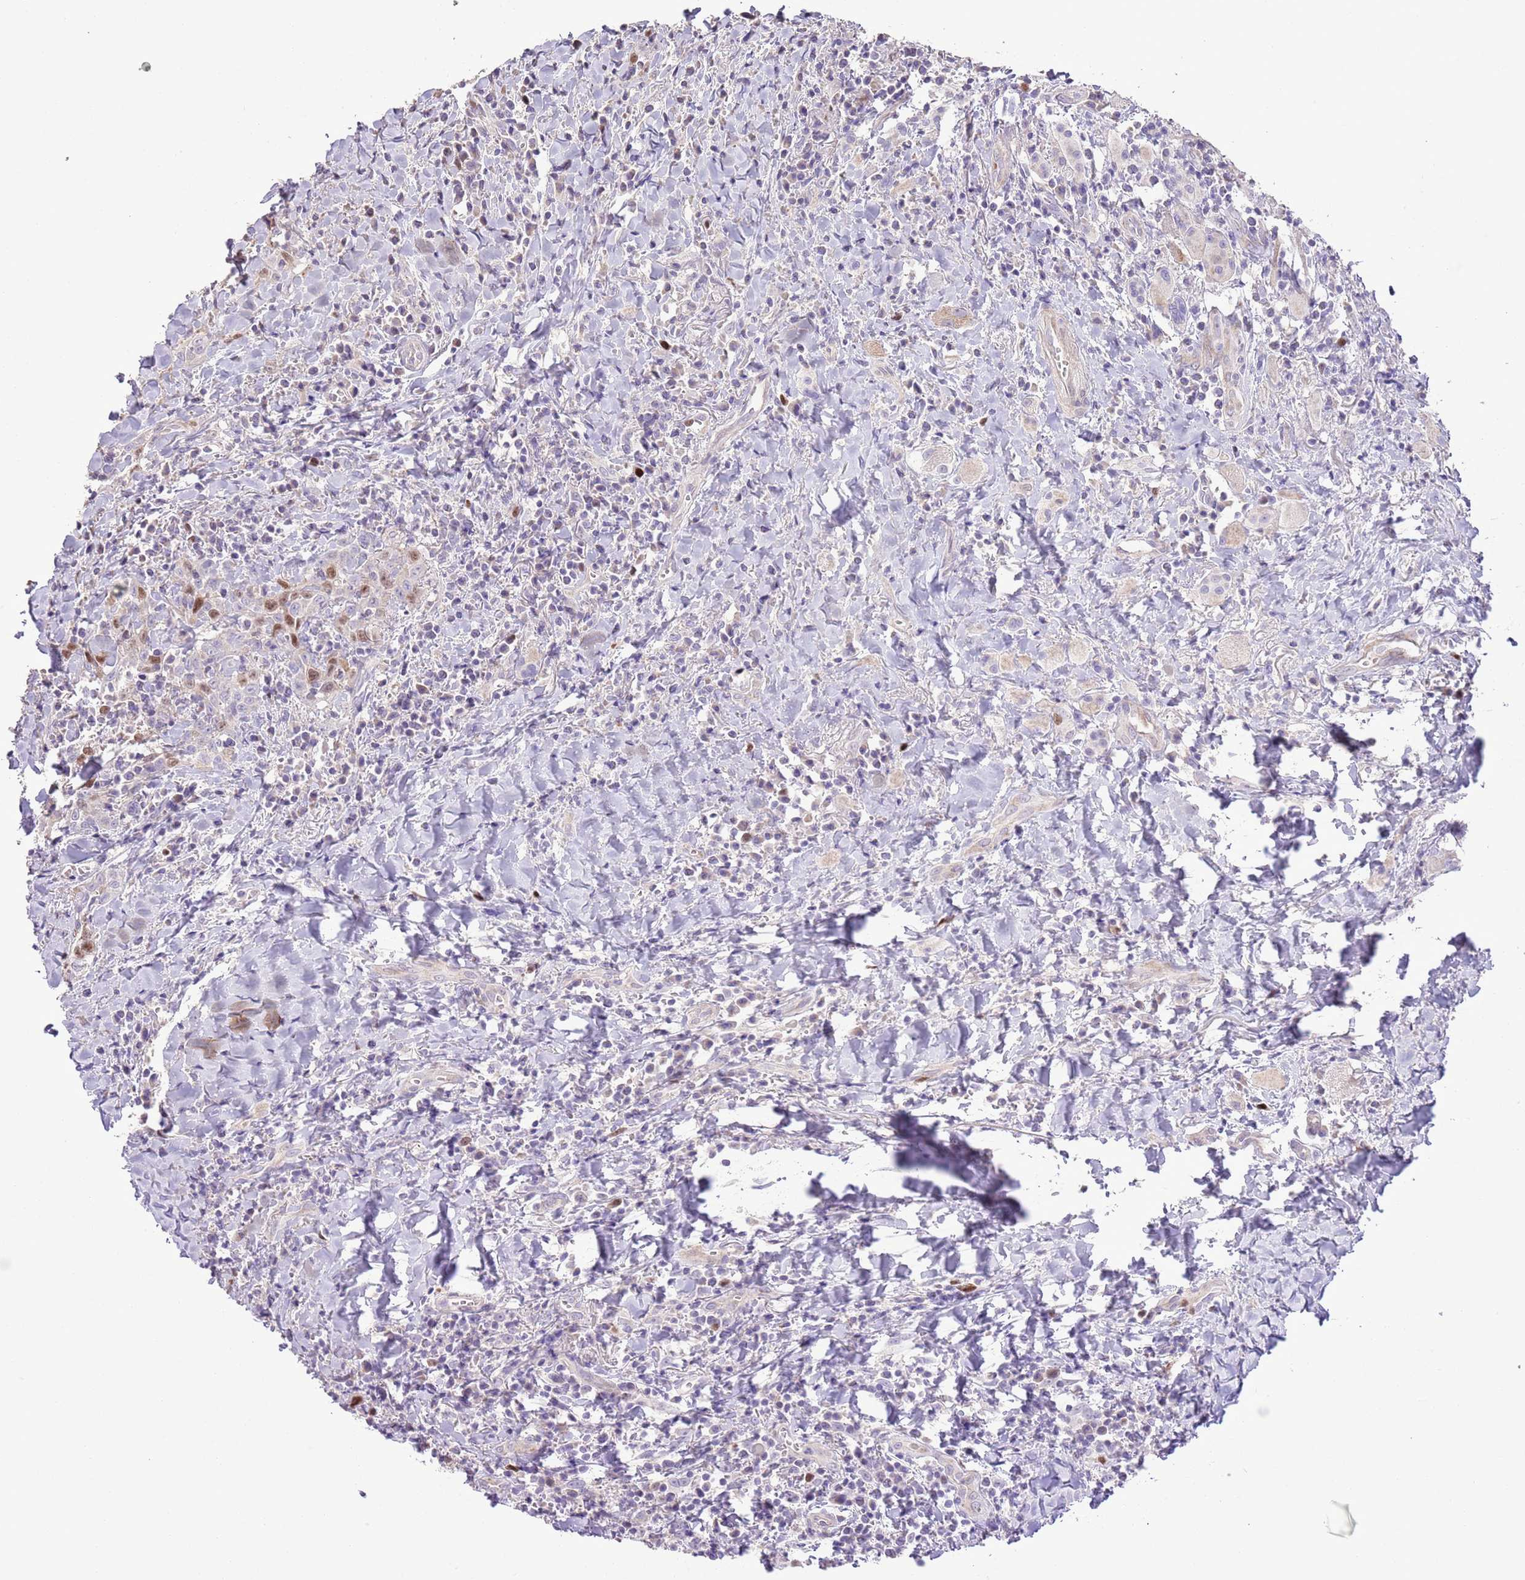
{"staining": {"intensity": "moderate", "quantity": "<25%", "location": "nuclear"}, "tissue": "head and neck cancer", "cell_type": "Tumor cells", "image_type": "cancer", "snomed": [{"axis": "morphology", "description": "Squamous cell carcinoma, NOS"}, {"axis": "topography", "description": "Head-Neck"}], "caption": "A brown stain labels moderate nuclear staining of a protein in human head and neck cancer (squamous cell carcinoma) tumor cells. Ihc stains the protein of interest in brown and the nuclei are stained blue.", "gene": "GMNN", "patient": {"sex": "female", "age": 70}}